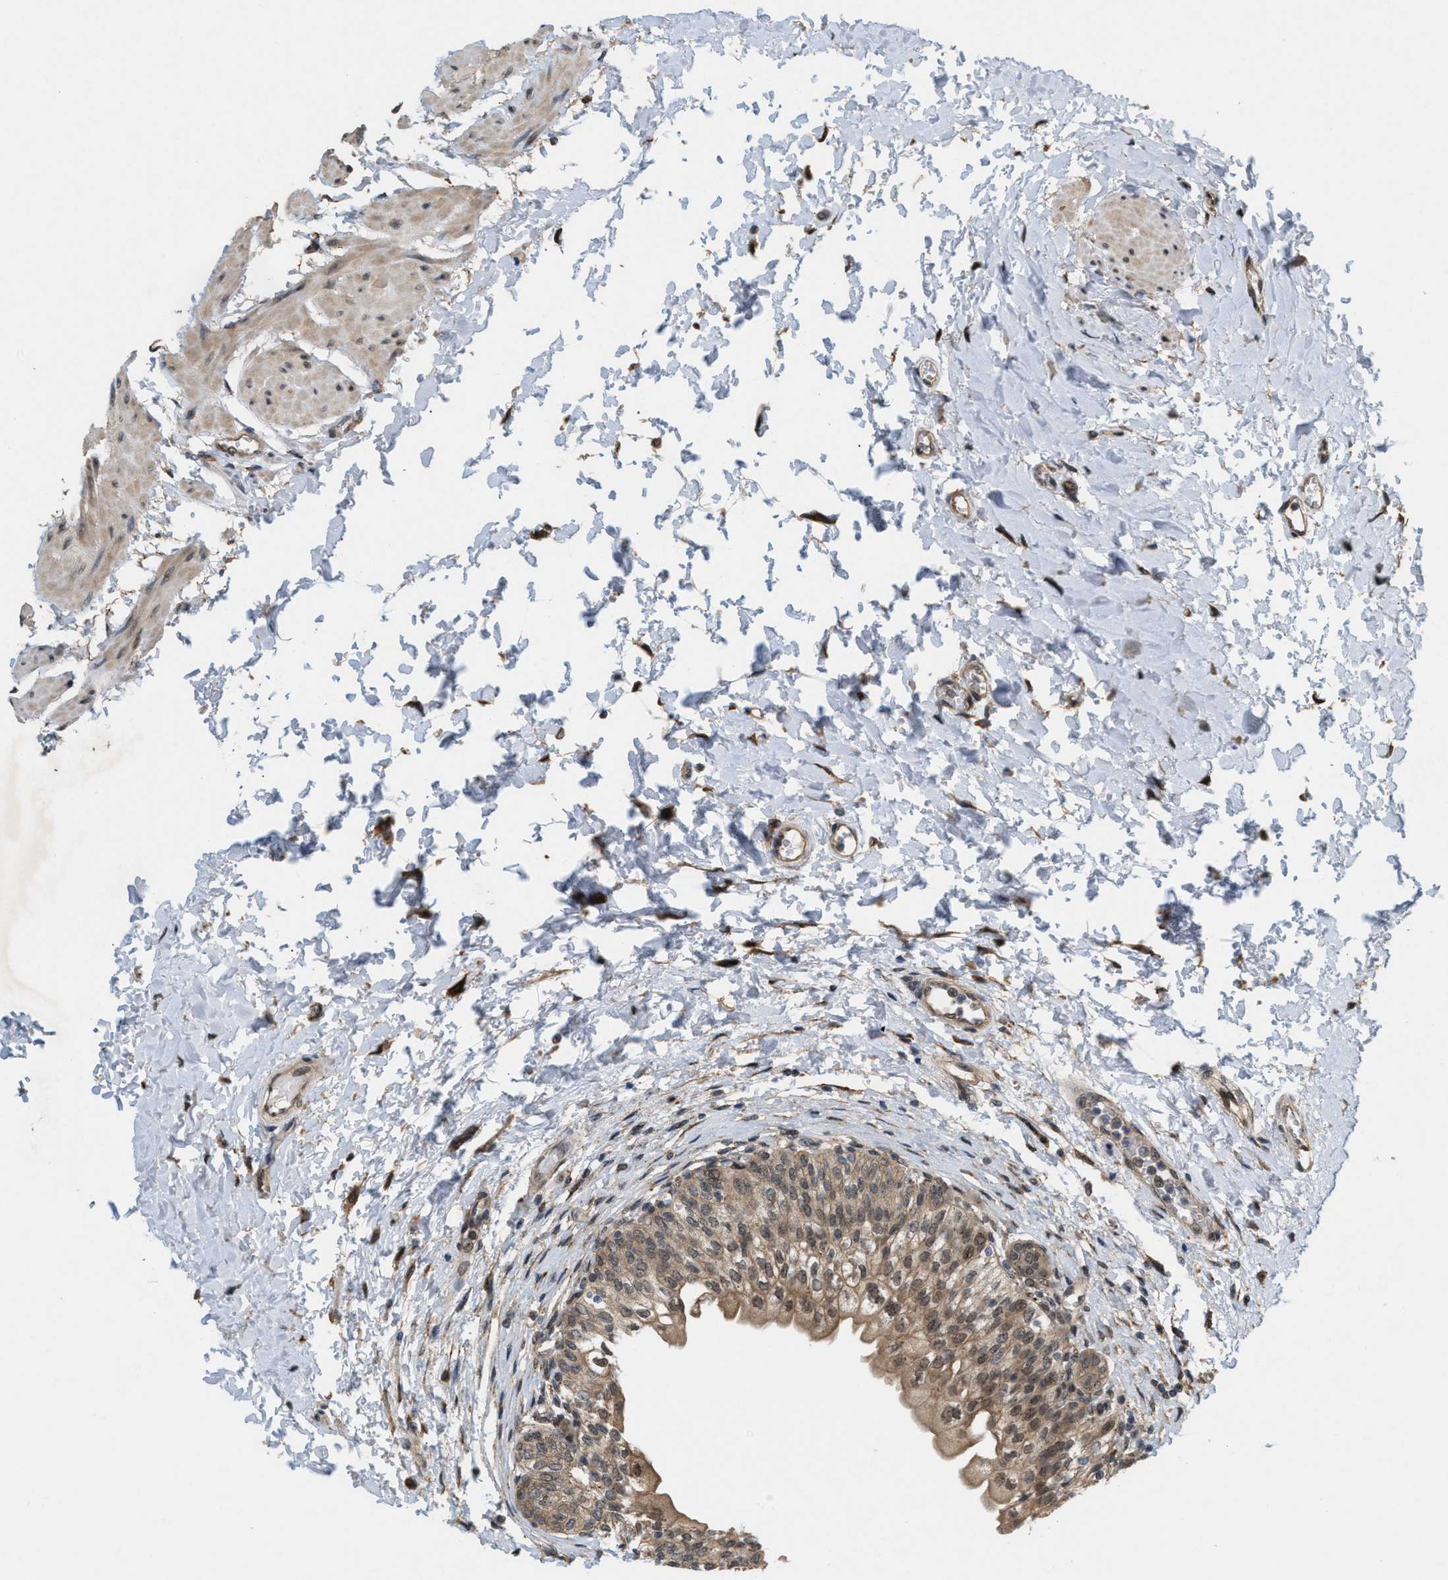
{"staining": {"intensity": "moderate", "quantity": ">75%", "location": "cytoplasmic/membranous,nuclear"}, "tissue": "urinary bladder", "cell_type": "Urothelial cells", "image_type": "normal", "snomed": [{"axis": "morphology", "description": "Normal tissue, NOS"}, {"axis": "topography", "description": "Urinary bladder"}], "caption": "Protein positivity by IHC displays moderate cytoplasmic/membranous,nuclear positivity in about >75% of urothelial cells in unremarkable urinary bladder. (DAB (3,3'-diaminobenzidine) IHC with brightfield microscopy, high magnification).", "gene": "MFSD6", "patient": {"sex": "male", "age": 55}}